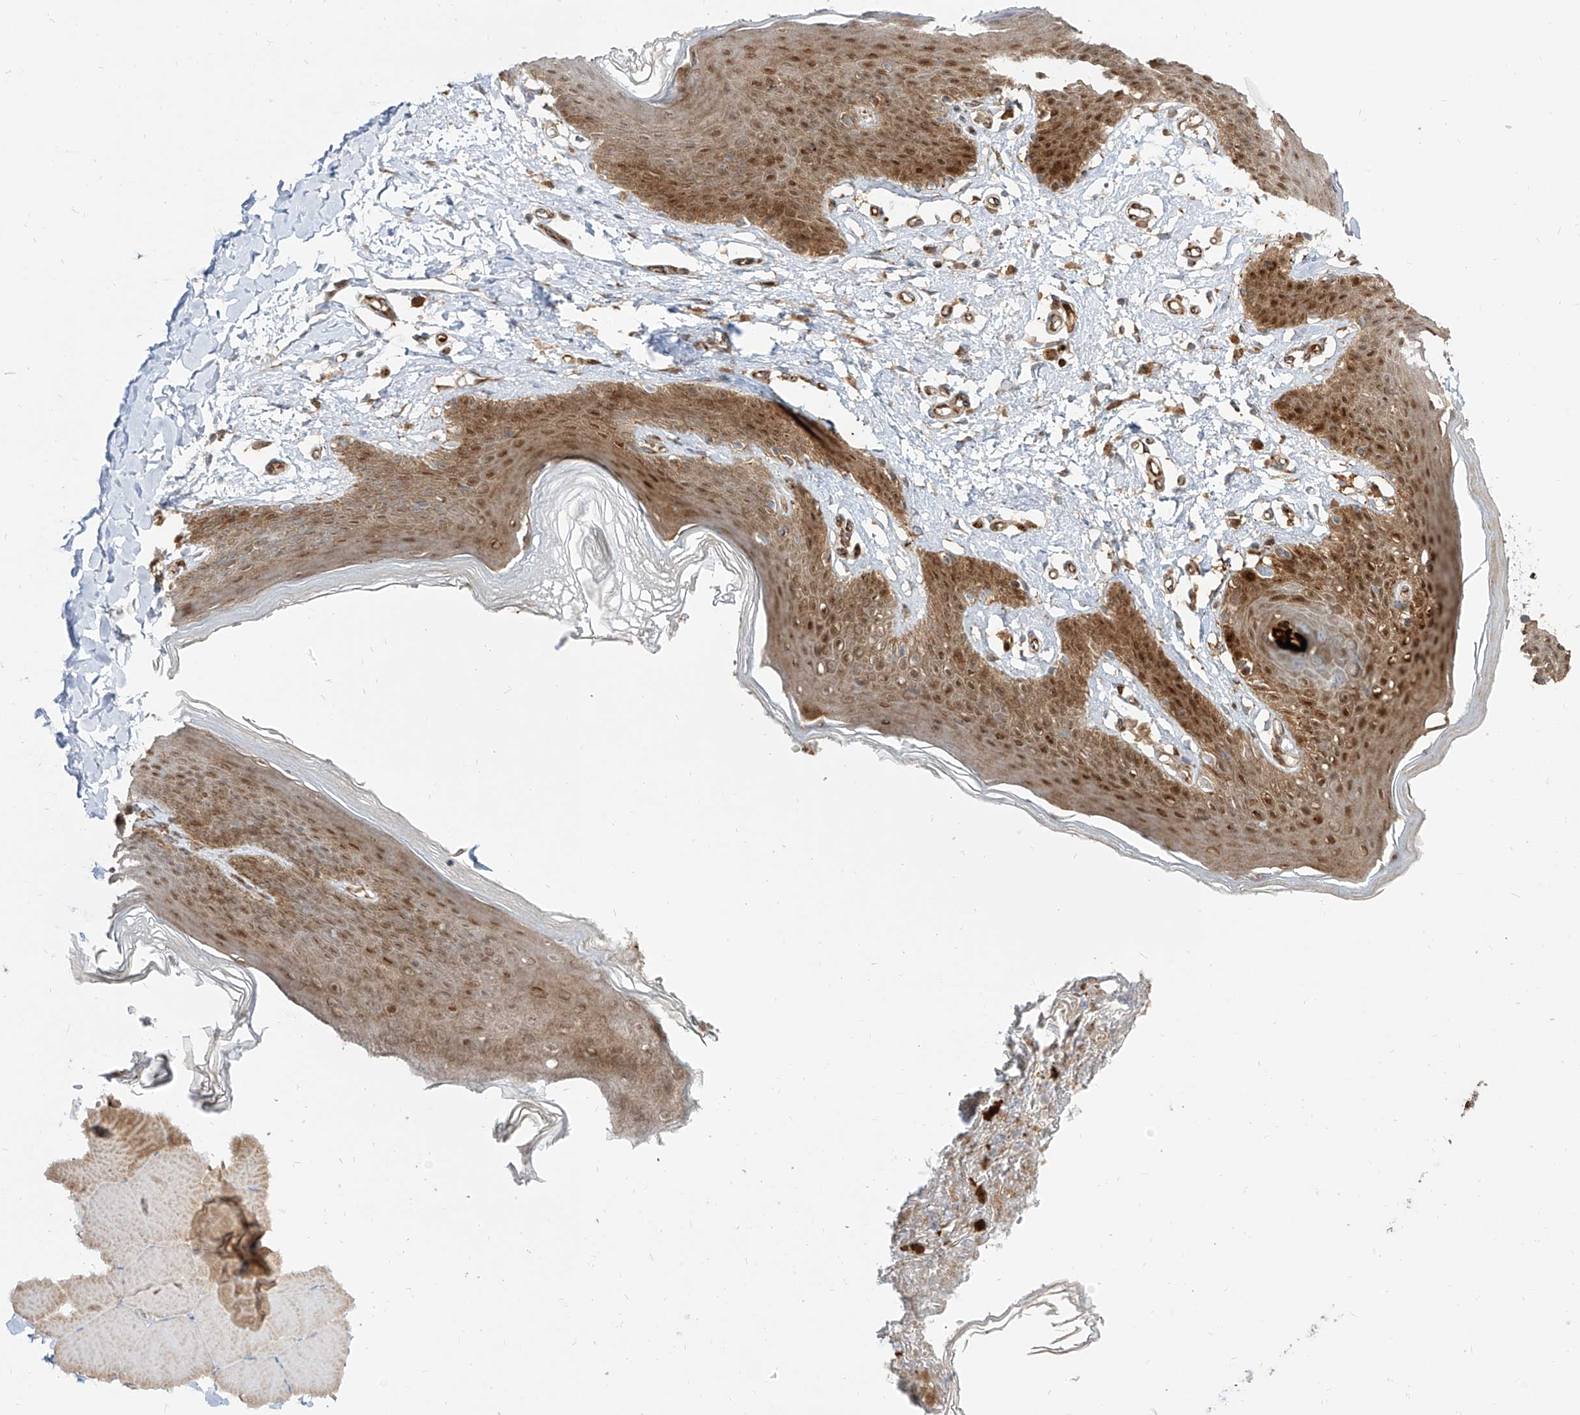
{"staining": {"intensity": "moderate", "quantity": ">75%", "location": "cytoplasmic/membranous,nuclear"}, "tissue": "skin", "cell_type": "Epidermal cells", "image_type": "normal", "snomed": [{"axis": "morphology", "description": "Normal tissue, NOS"}, {"axis": "topography", "description": "Vulva"}], "caption": "High-magnification brightfield microscopy of benign skin stained with DAB (3,3'-diaminobenzidine) (brown) and counterstained with hematoxylin (blue). epidermal cells exhibit moderate cytoplasmic/membranous,nuclear staining is identified in approximately>75% of cells.", "gene": "KYNU", "patient": {"sex": "female", "age": 66}}